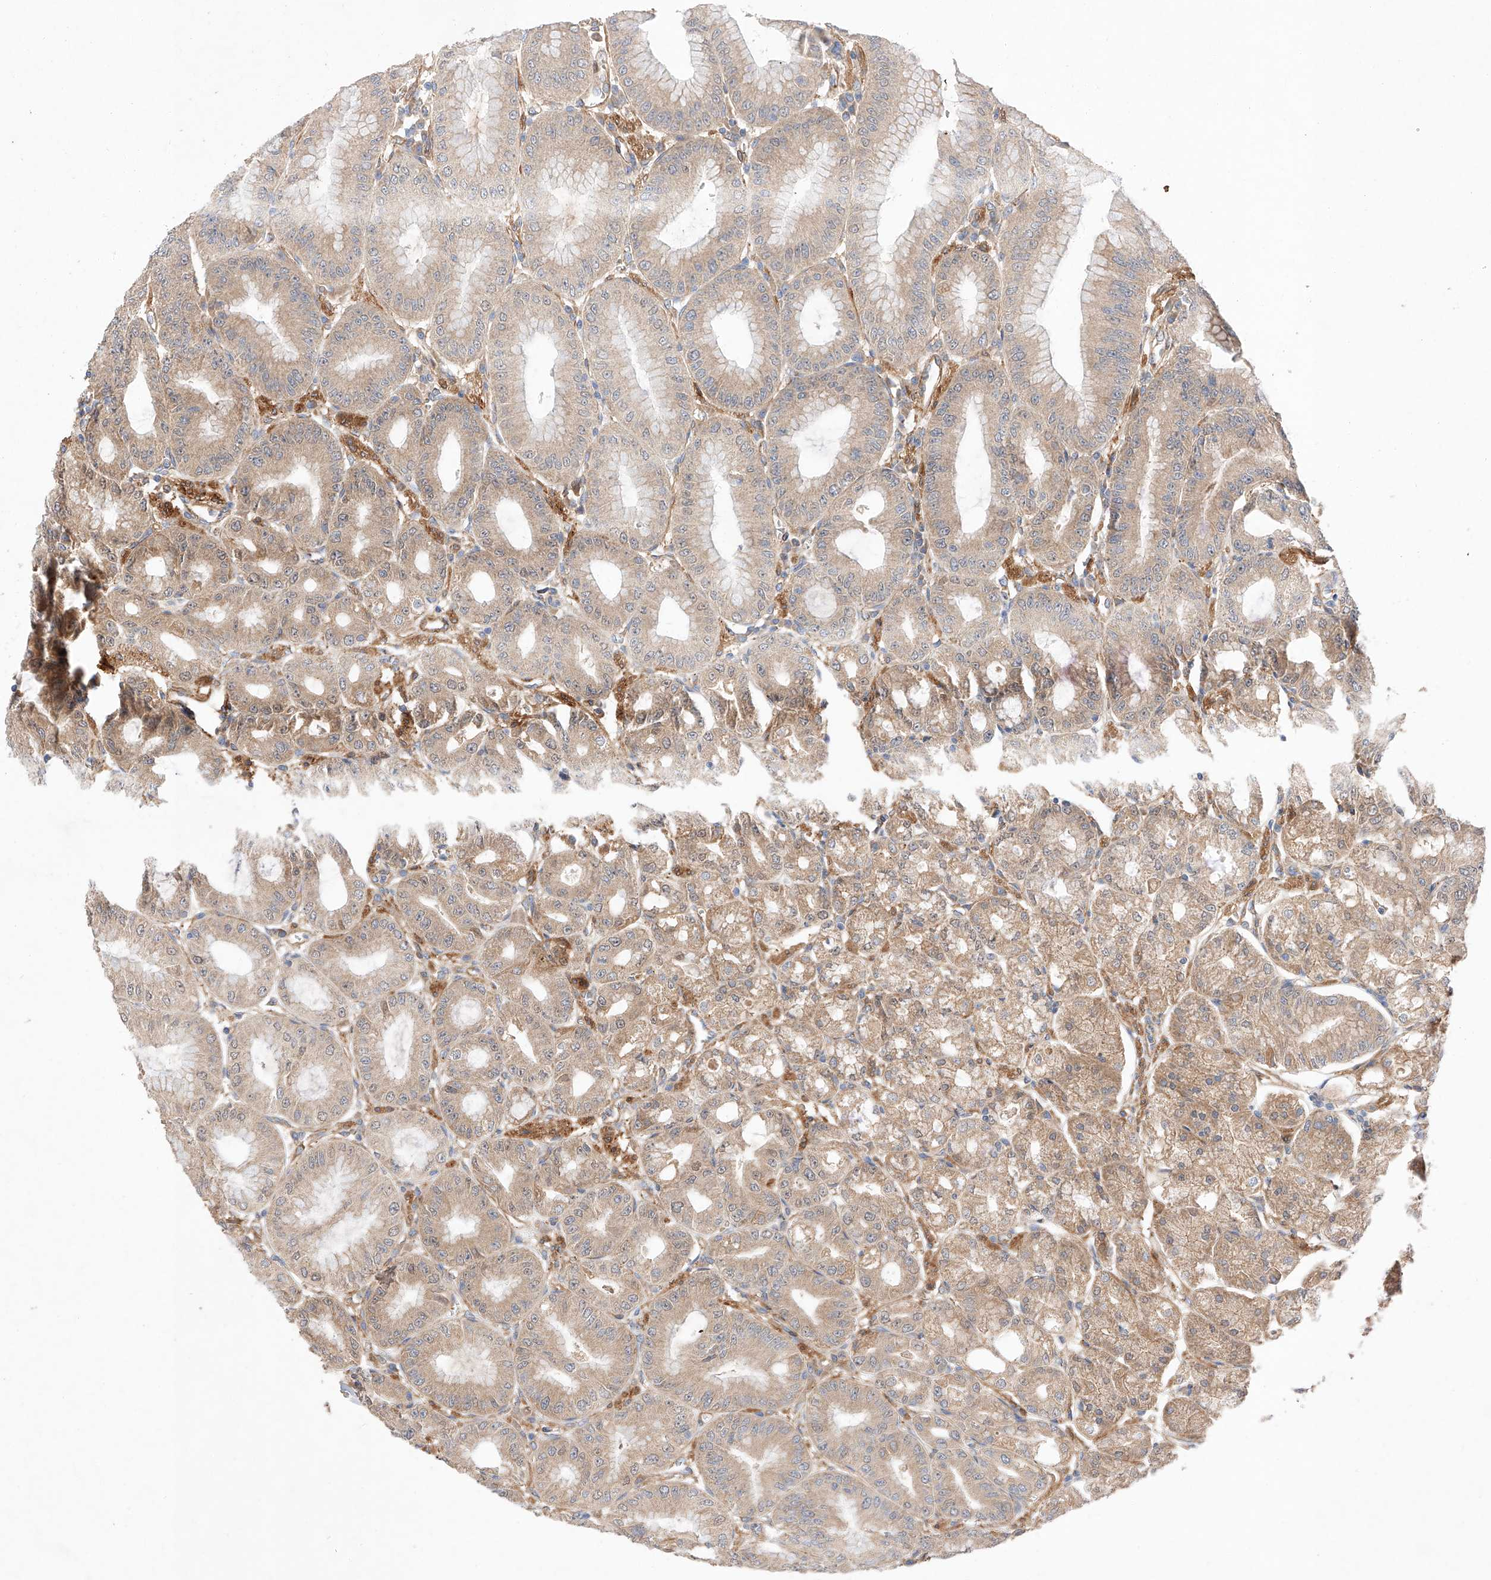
{"staining": {"intensity": "moderate", "quantity": ">75%", "location": "cytoplasmic/membranous"}, "tissue": "stomach", "cell_type": "Glandular cells", "image_type": "normal", "snomed": [{"axis": "morphology", "description": "Normal tissue, NOS"}, {"axis": "topography", "description": "Stomach, lower"}], "caption": "Moderate cytoplasmic/membranous staining for a protein is appreciated in about >75% of glandular cells of normal stomach using IHC.", "gene": "RAB23", "patient": {"sex": "male", "age": 71}}